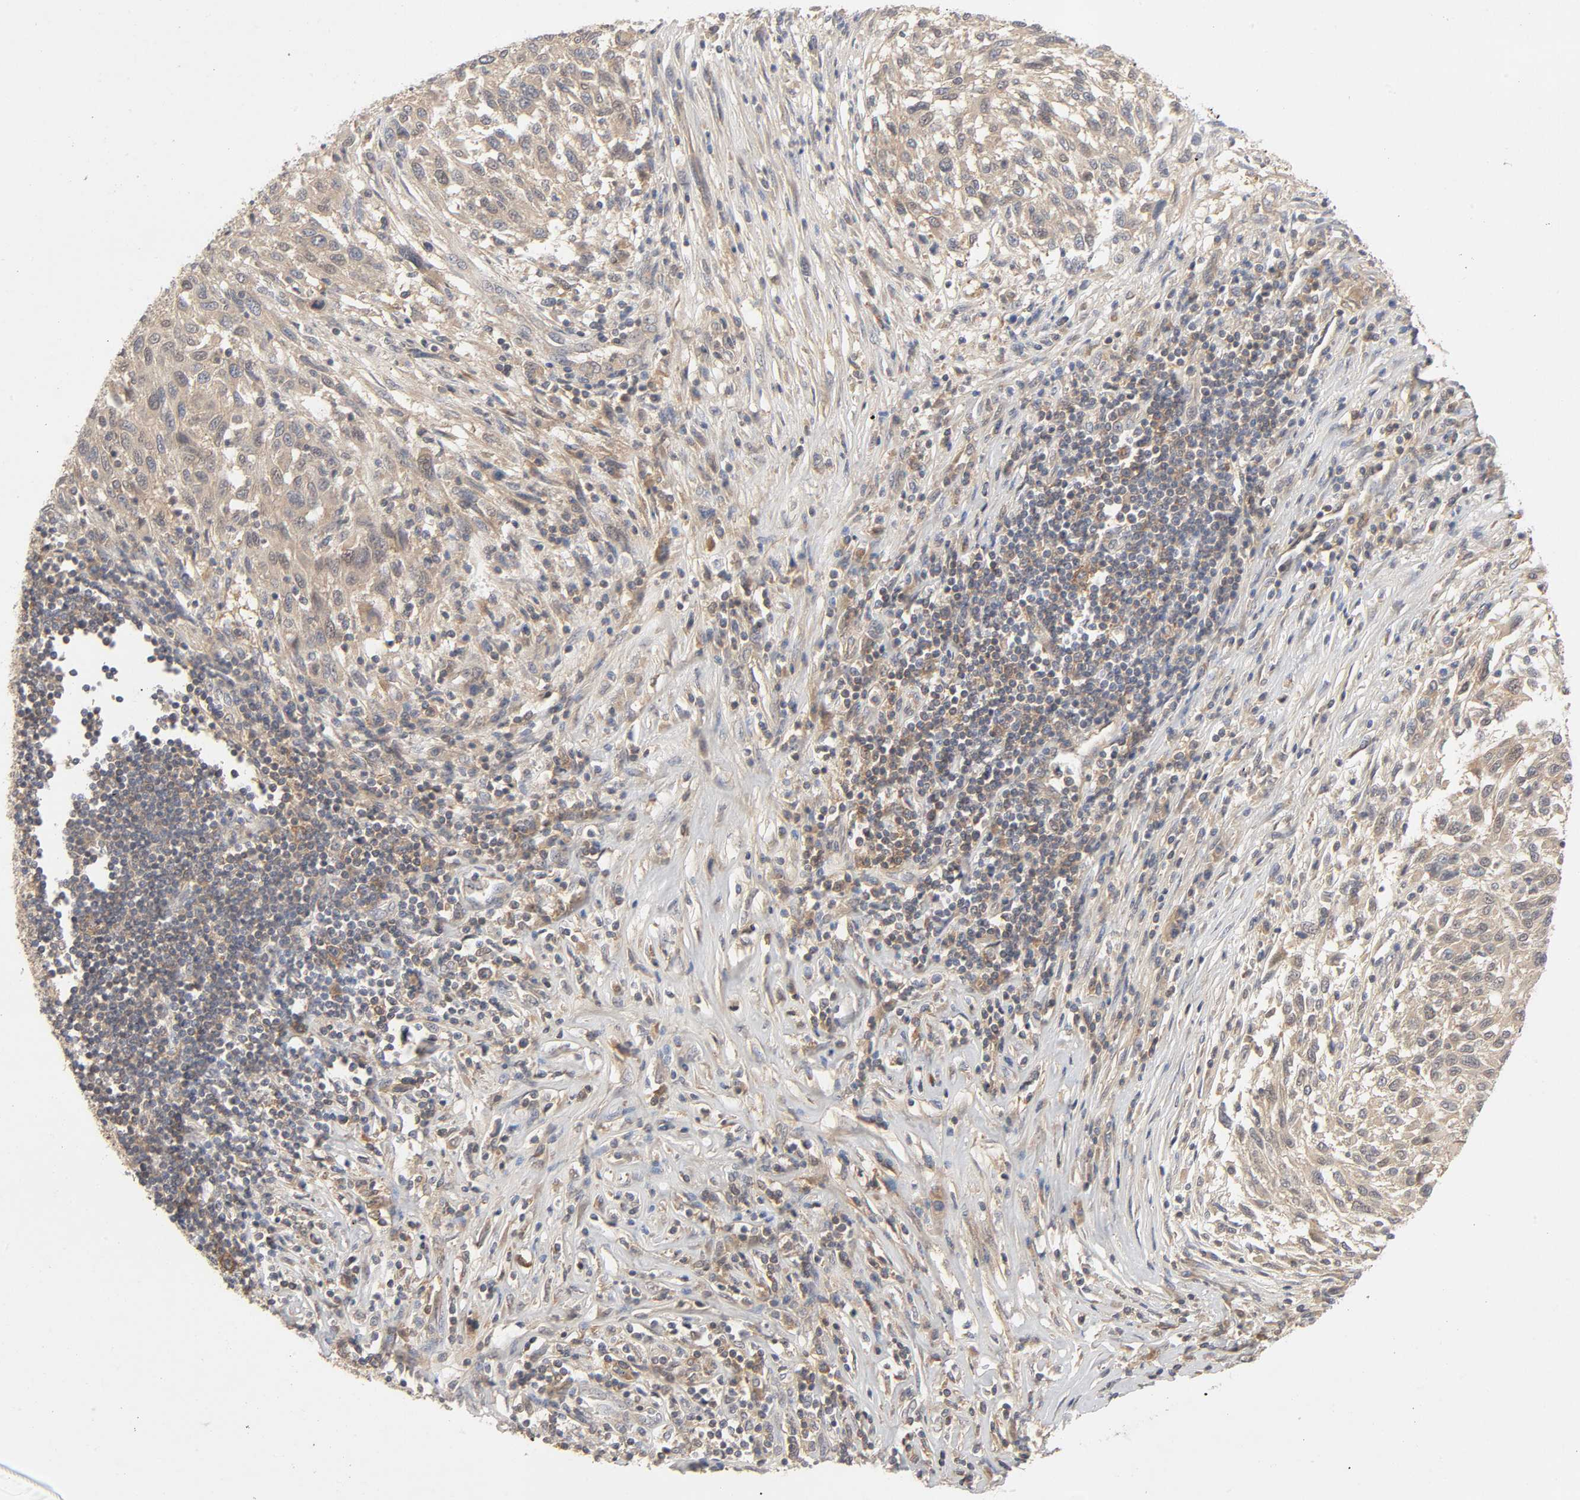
{"staining": {"intensity": "moderate", "quantity": ">75%", "location": "cytoplasmic/membranous"}, "tissue": "melanoma", "cell_type": "Tumor cells", "image_type": "cancer", "snomed": [{"axis": "morphology", "description": "Malignant melanoma, Metastatic site"}, {"axis": "topography", "description": "Lymph node"}], "caption": "Approximately >75% of tumor cells in human malignant melanoma (metastatic site) demonstrate moderate cytoplasmic/membranous protein staining as visualized by brown immunohistochemical staining.", "gene": "CPB2", "patient": {"sex": "male", "age": 61}}